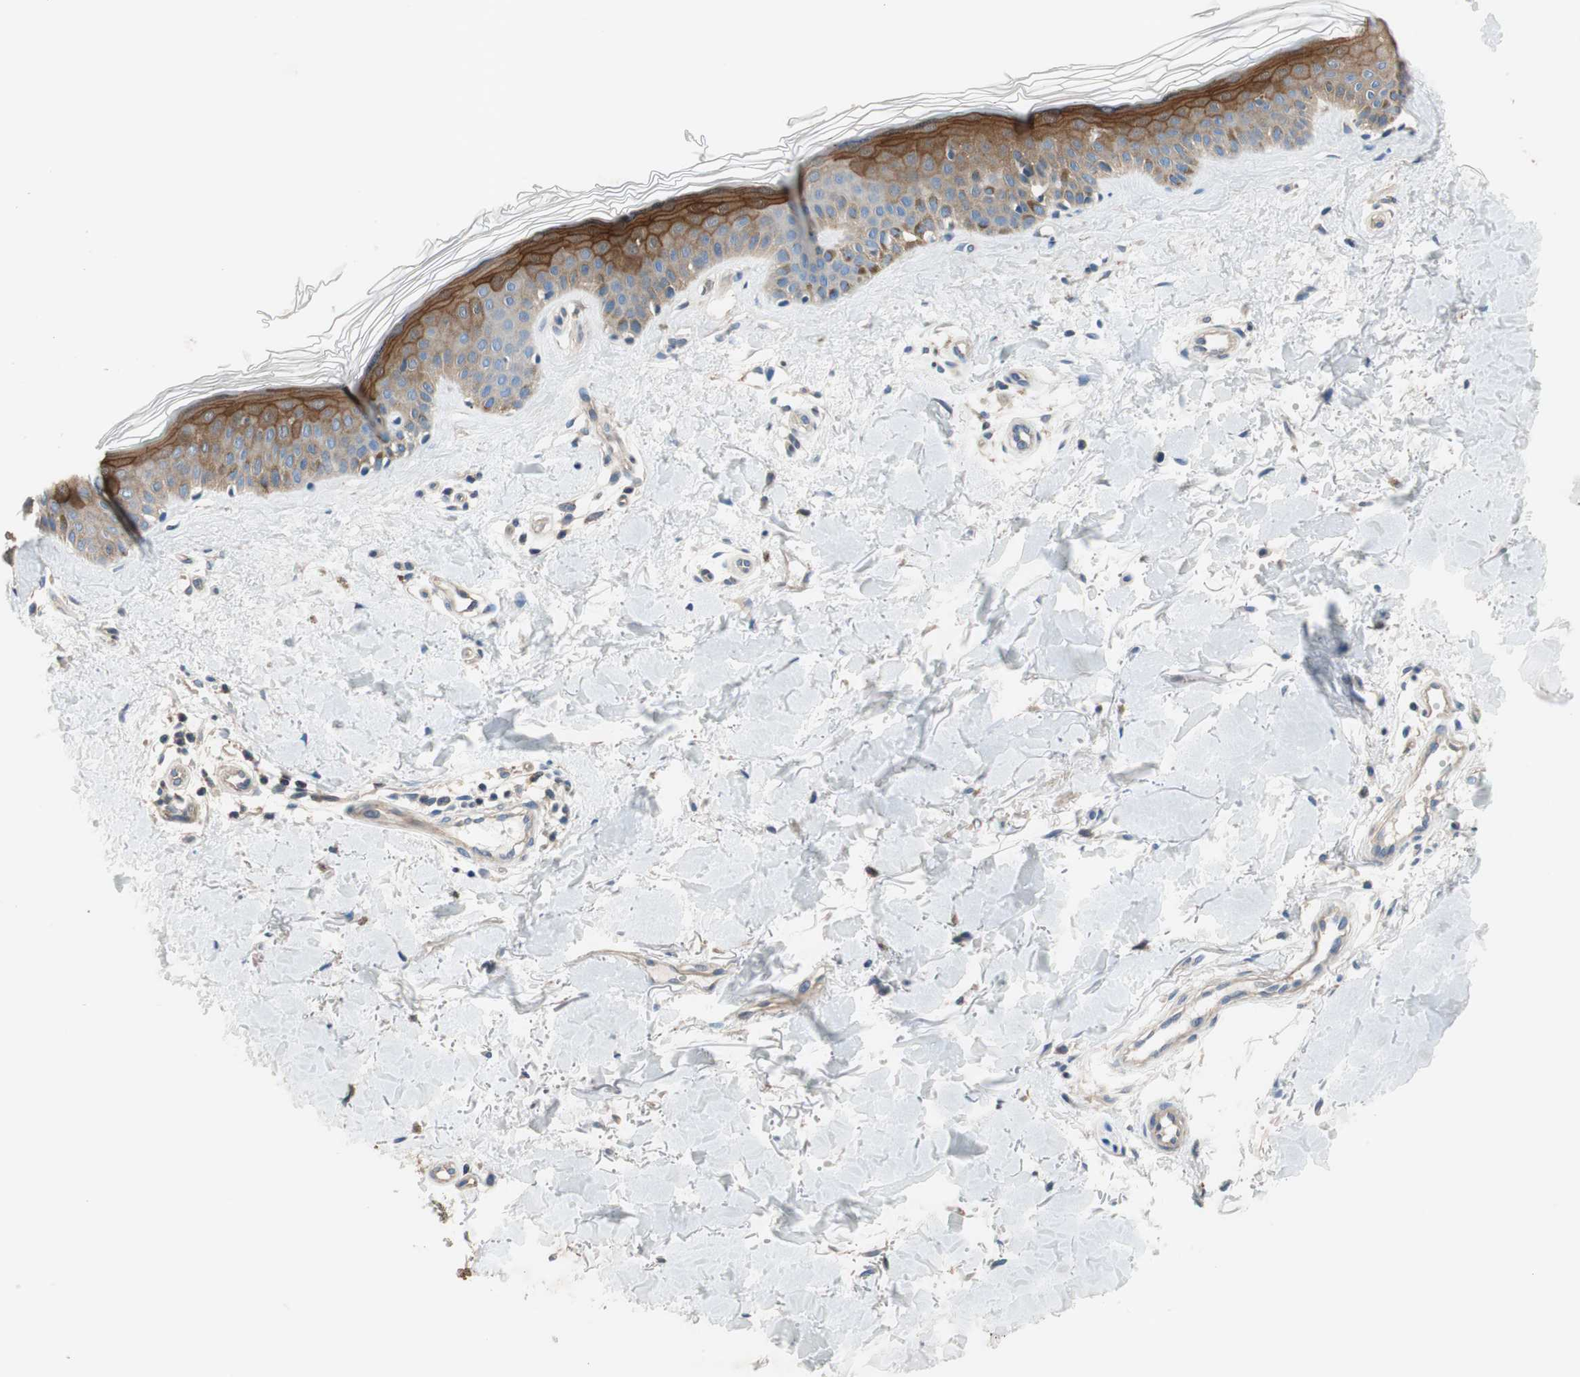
{"staining": {"intensity": "weak", "quantity": ">75%", "location": "cytoplasmic/membranous"}, "tissue": "skin", "cell_type": "Fibroblasts", "image_type": "normal", "snomed": [{"axis": "morphology", "description": "Normal tissue, NOS"}, {"axis": "topography", "description": "Skin"}], "caption": "Immunohistochemistry histopathology image of benign human skin stained for a protein (brown), which shows low levels of weak cytoplasmic/membranous positivity in about >75% of fibroblasts.", "gene": "CALML3", "patient": {"sex": "male", "age": 67}}